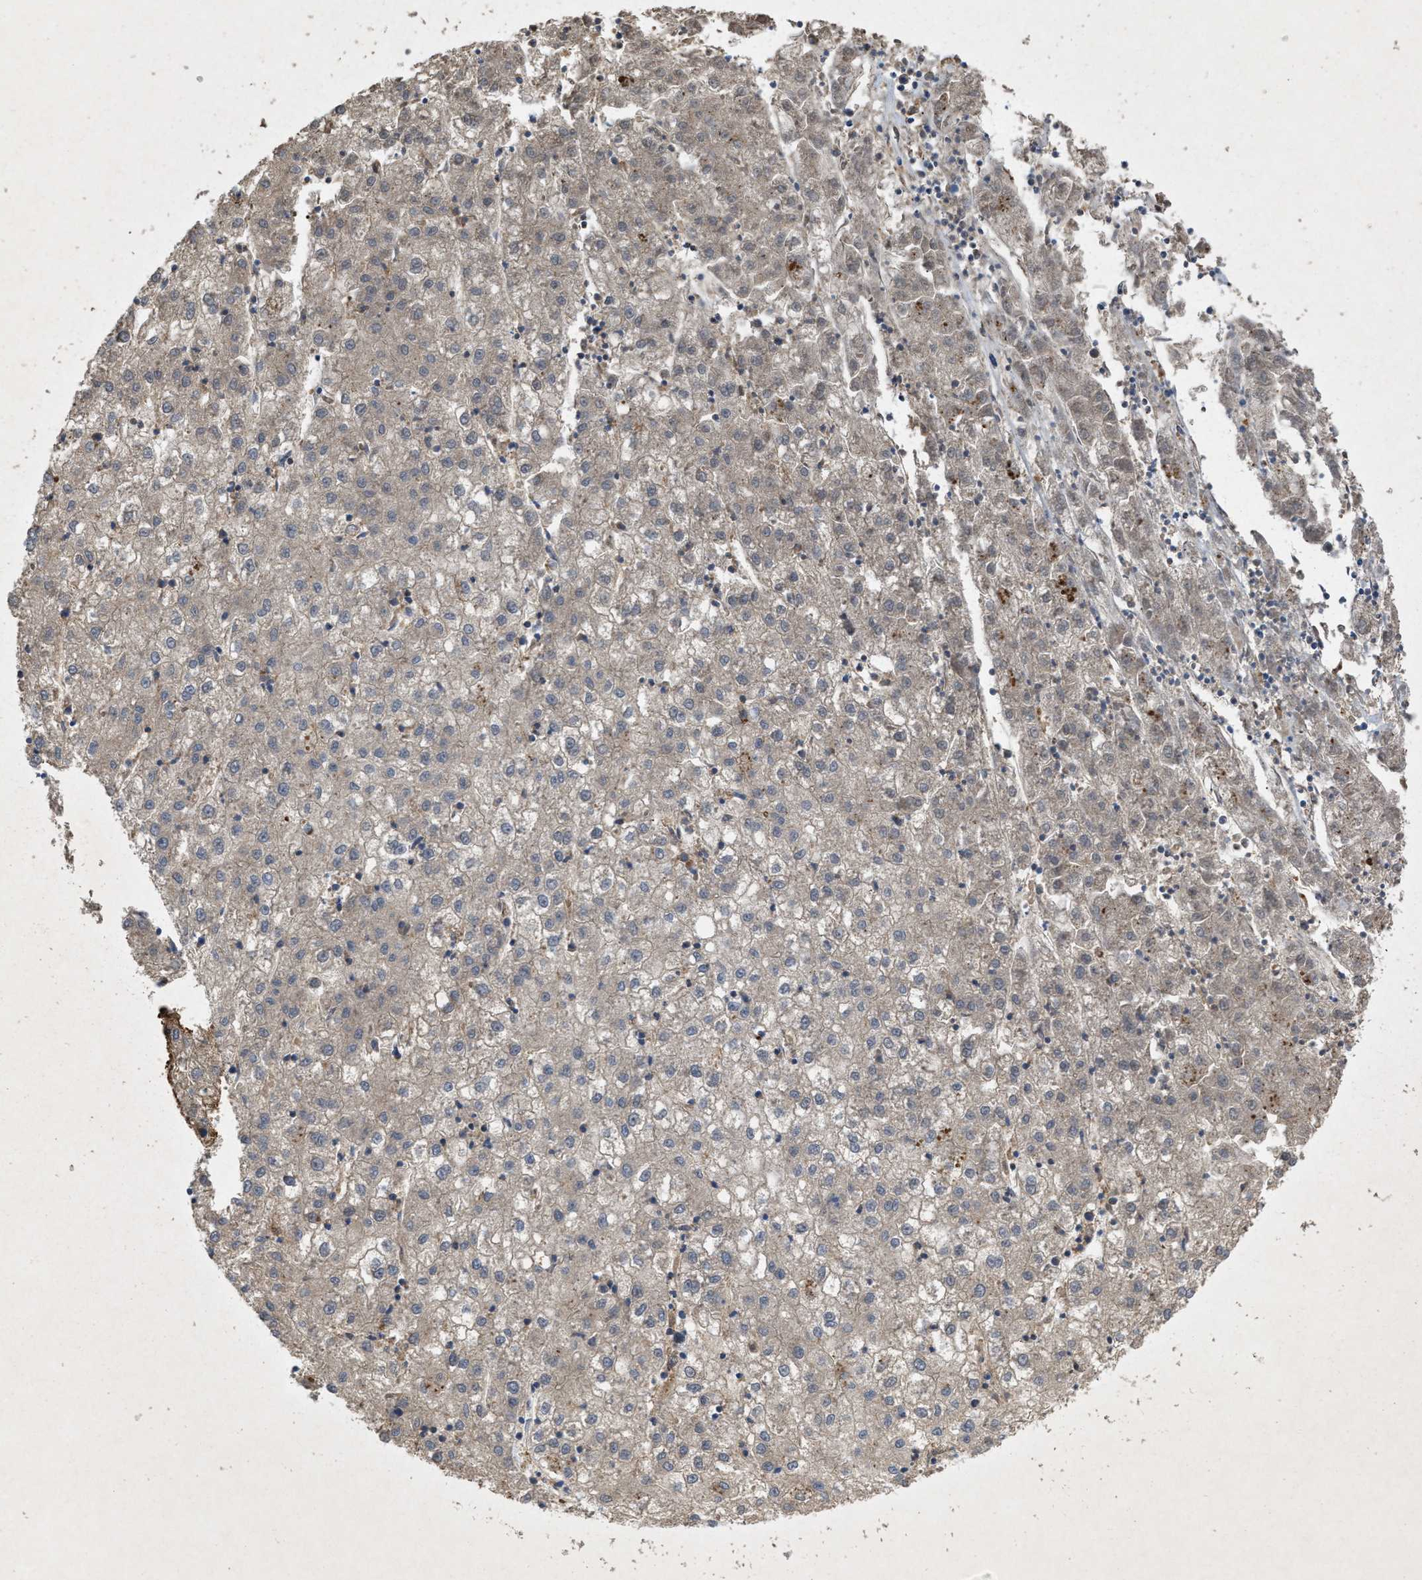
{"staining": {"intensity": "weak", "quantity": "<25%", "location": "cytoplasmic/membranous"}, "tissue": "liver cancer", "cell_type": "Tumor cells", "image_type": "cancer", "snomed": [{"axis": "morphology", "description": "Carcinoma, Hepatocellular, NOS"}, {"axis": "topography", "description": "Liver"}], "caption": "This is a photomicrograph of immunohistochemistry staining of hepatocellular carcinoma (liver), which shows no staining in tumor cells. (IHC, brightfield microscopy, high magnification).", "gene": "LPAR2", "patient": {"sex": "male", "age": 72}}